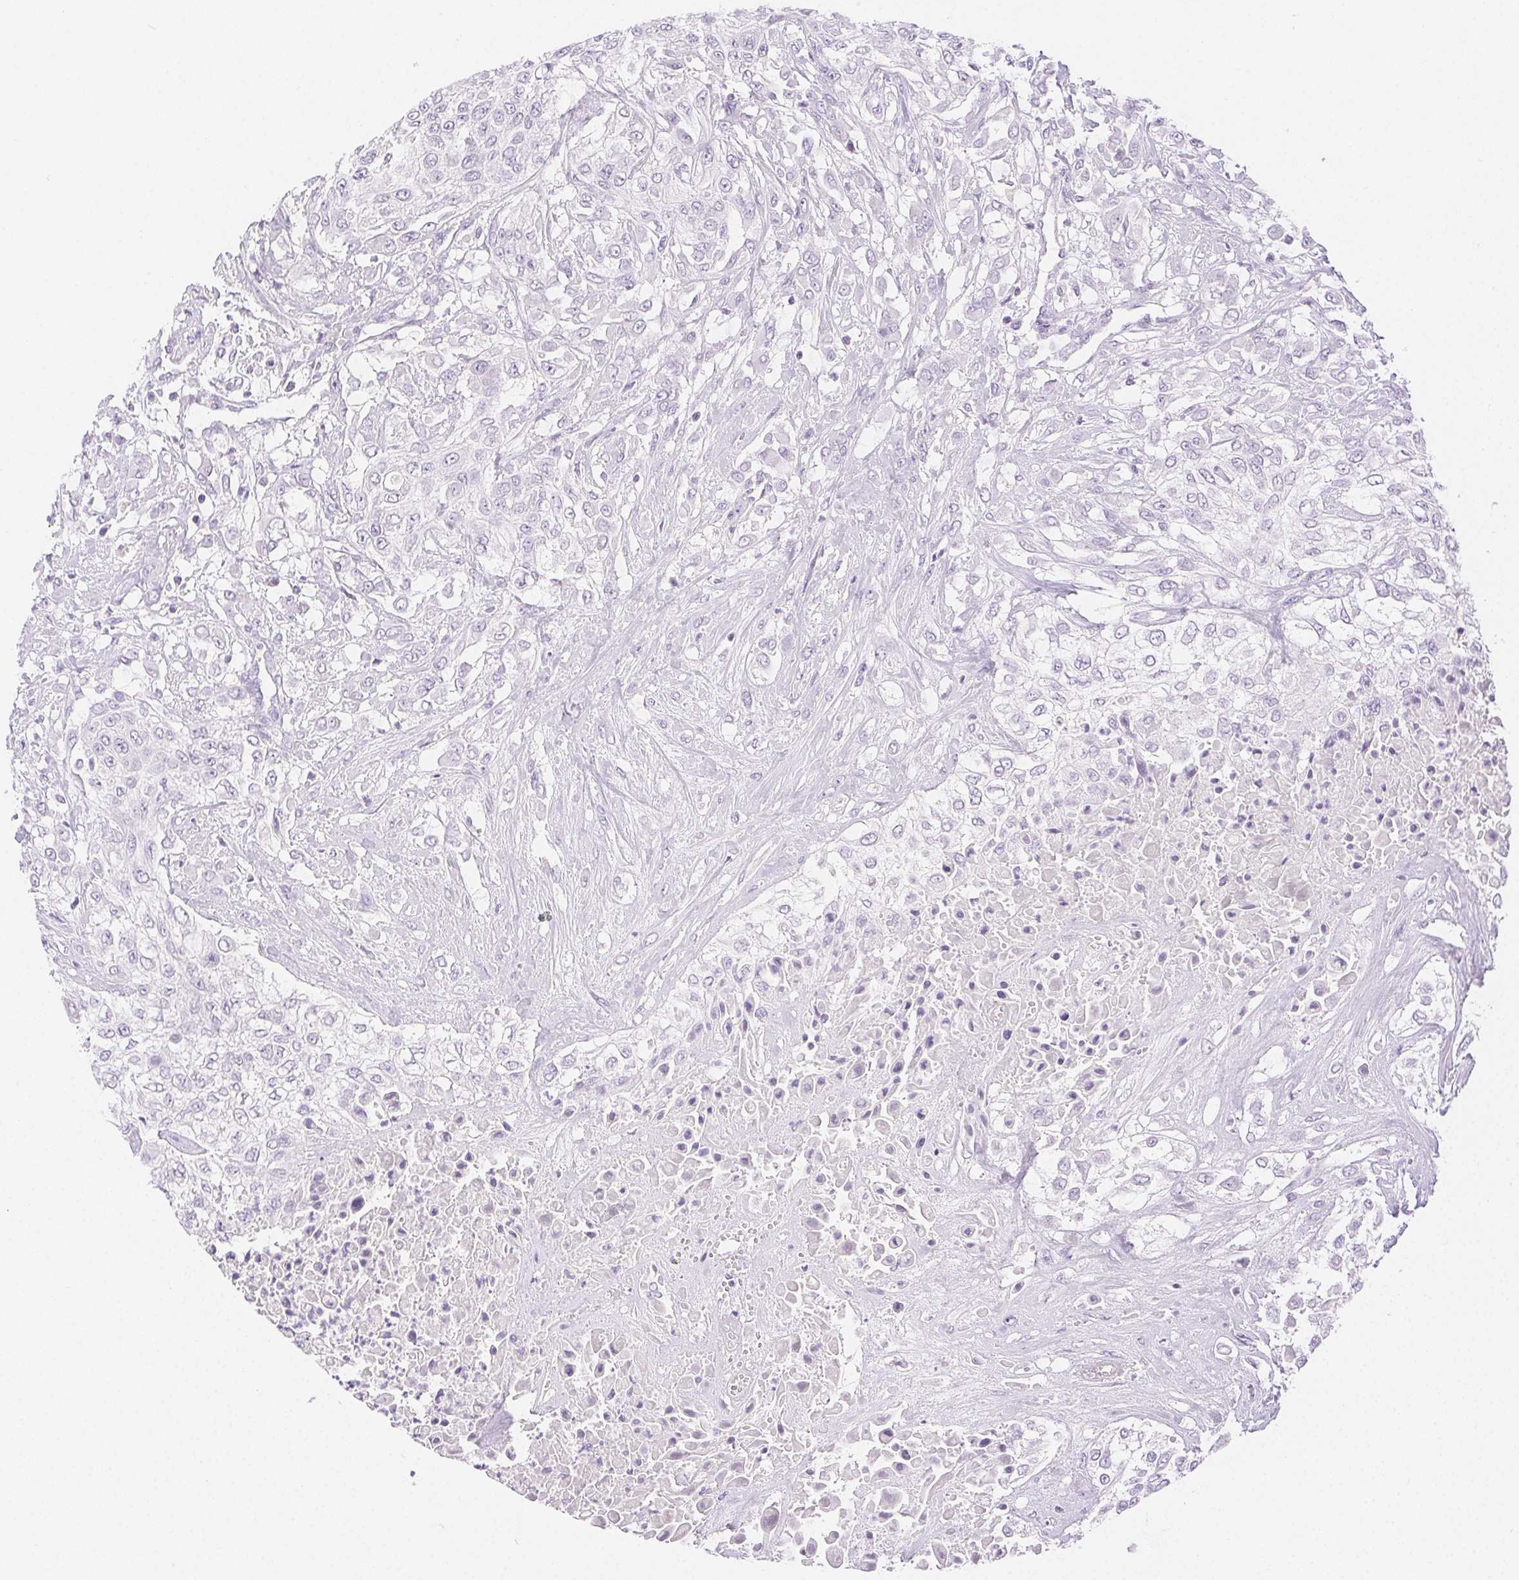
{"staining": {"intensity": "negative", "quantity": "none", "location": "none"}, "tissue": "urothelial cancer", "cell_type": "Tumor cells", "image_type": "cancer", "snomed": [{"axis": "morphology", "description": "Urothelial carcinoma, High grade"}, {"axis": "topography", "description": "Urinary bladder"}], "caption": "Tumor cells are negative for brown protein staining in urothelial cancer.", "gene": "SPACA4", "patient": {"sex": "male", "age": 57}}